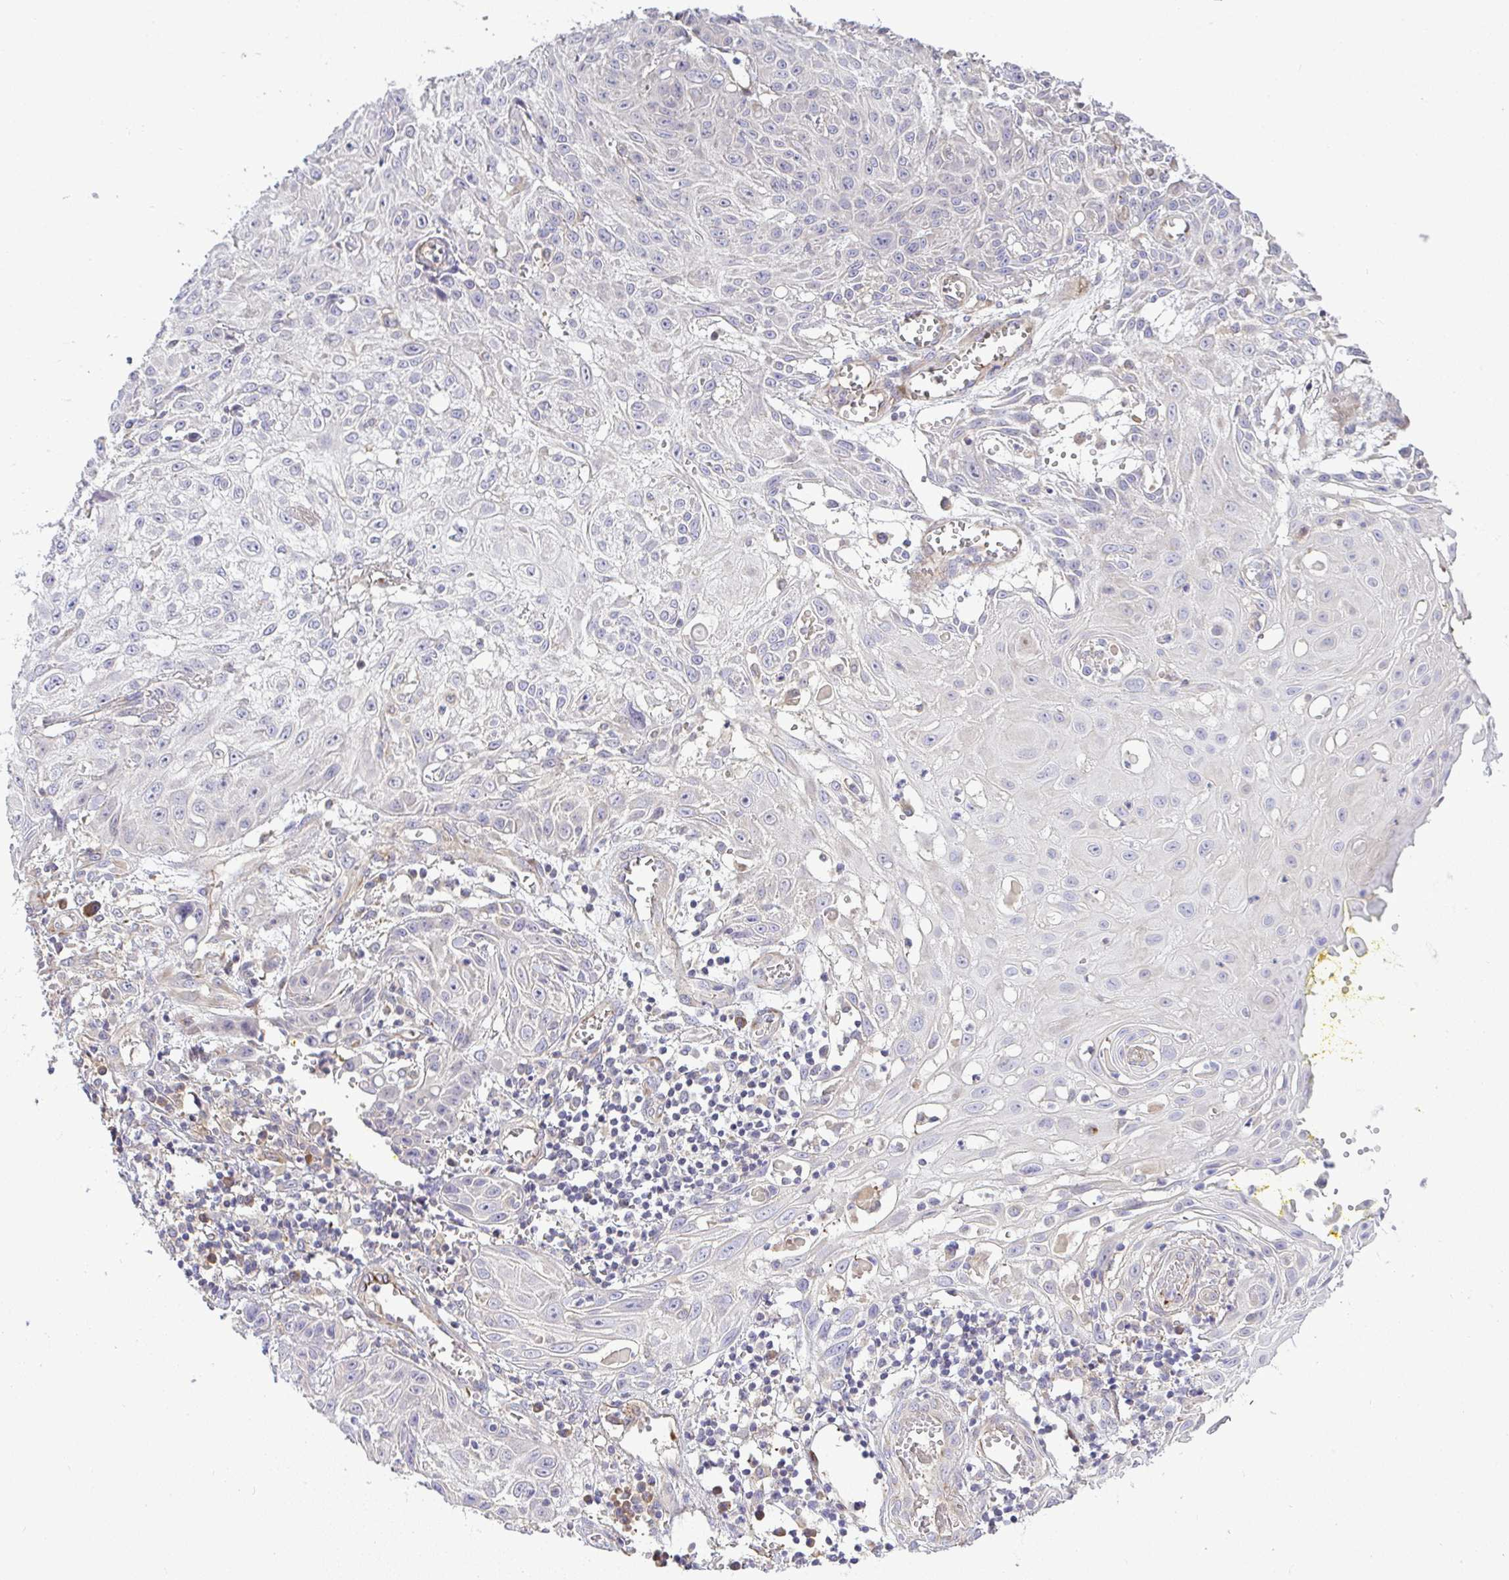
{"staining": {"intensity": "negative", "quantity": "none", "location": "none"}, "tissue": "skin cancer", "cell_type": "Tumor cells", "image_type": "cancer", "snomed": [{"axis": "morphology", "description": "Squamous cell carcinoma, NOS"}, {"axis": "topography", "description": "Skin"}, {"axis": "topography", "description": "Vulva"}], "caption": "This image is of skin cancer (squamous cell carcinoma) stained with immunohistochemistry to label a protein in brown with the nuclei are counter-stained blue. There is no expression in tumor cells.", "gene": "GRID2", "patient": {"sex": "female", "age": 71}}